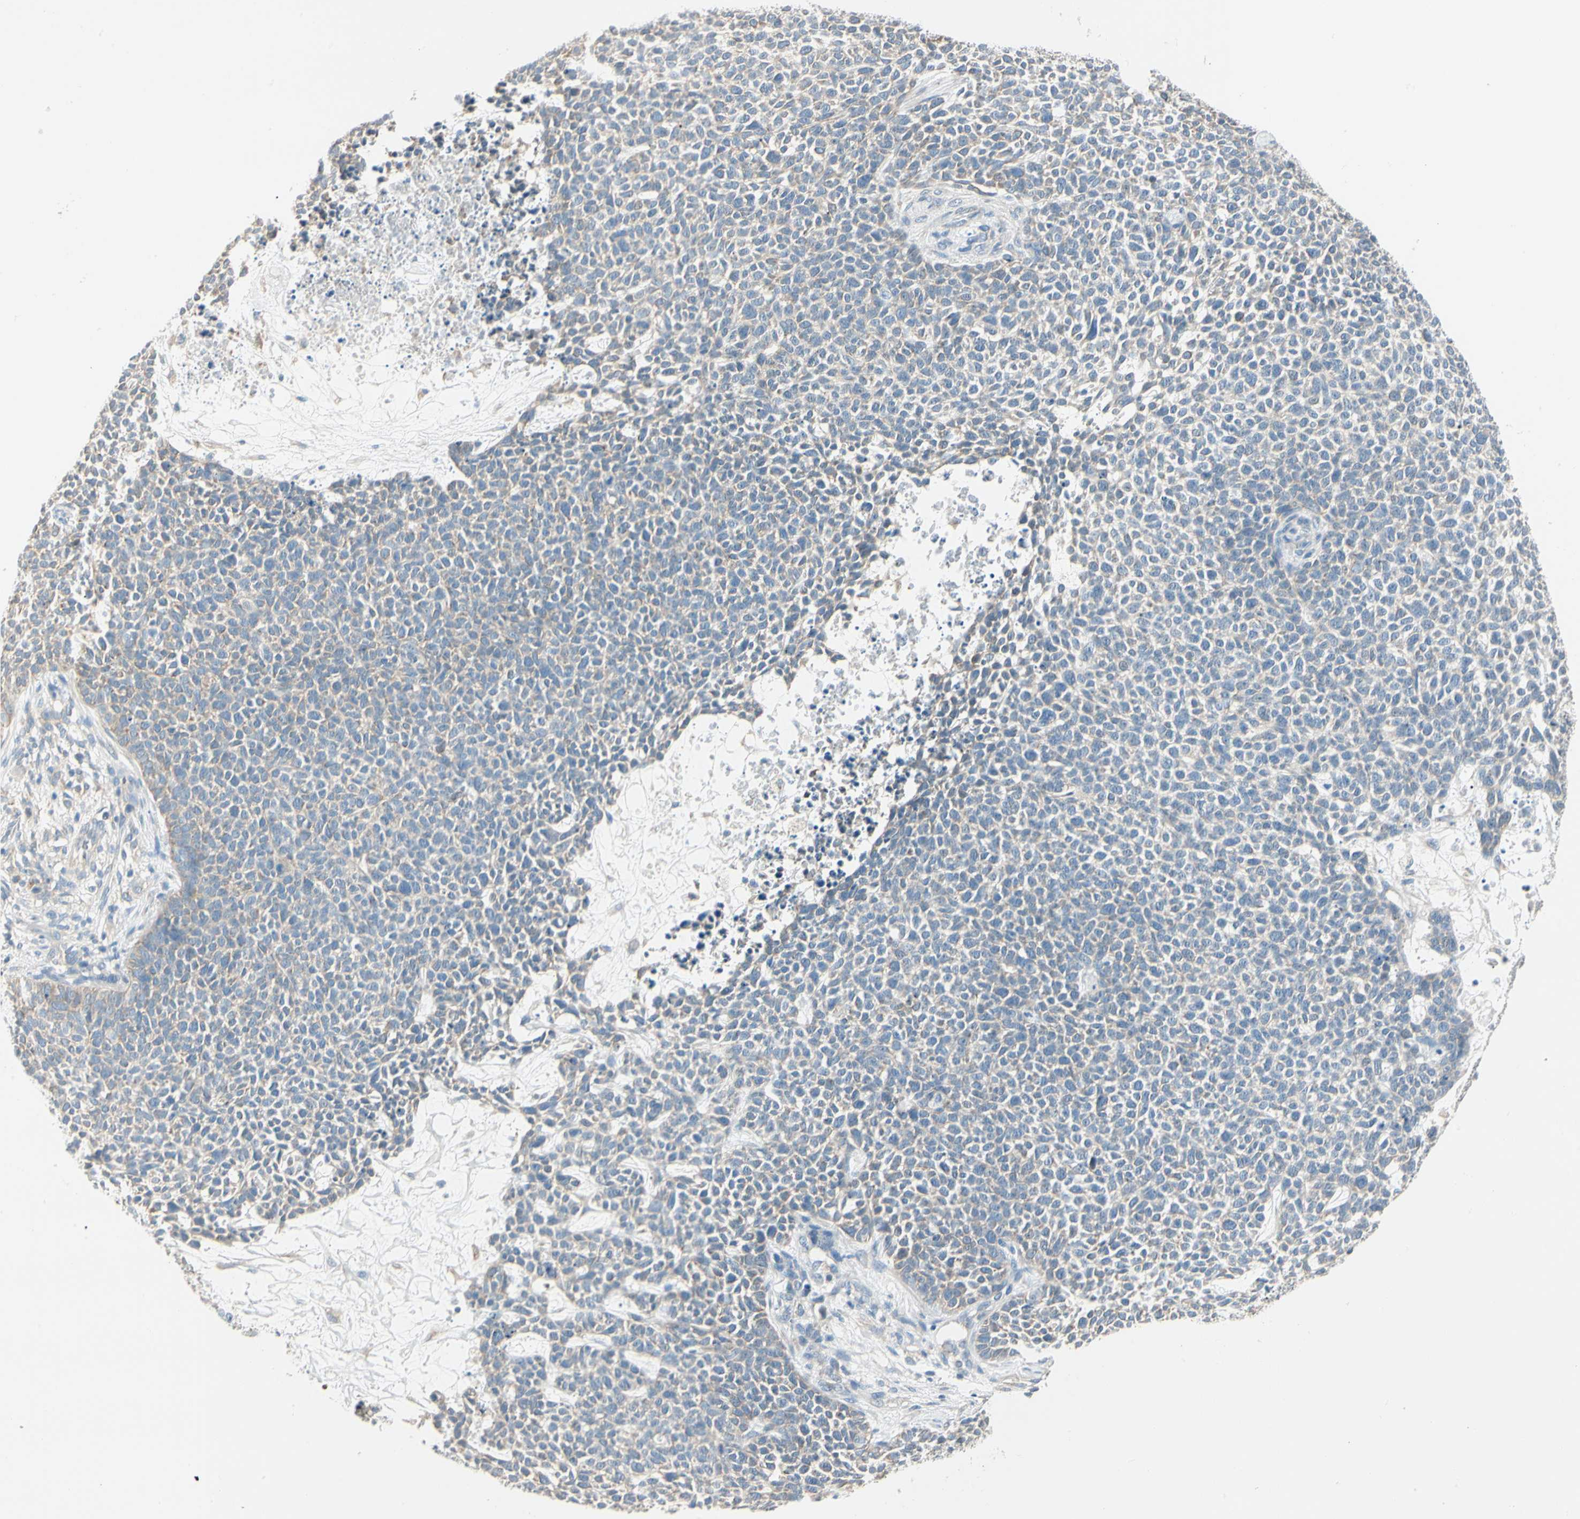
{"staining": {"intensity": "negative", "quantity": "none", "location": "none"}, "tissue": "skin cancer", "cell_type": "Tumor cells", "image_type": "cancer", "snomed": [{"axis": "morphology", "description": "Basal cell carcinoma"}, {"axis": "topography", "description": "Skin"}], "caption": "Protein analysis of skin basal cell carcinoma demonstrates no significant expression in tumor cells.", "gene": "DUSP12", "patient": {"sex": "female", "age": 84}}